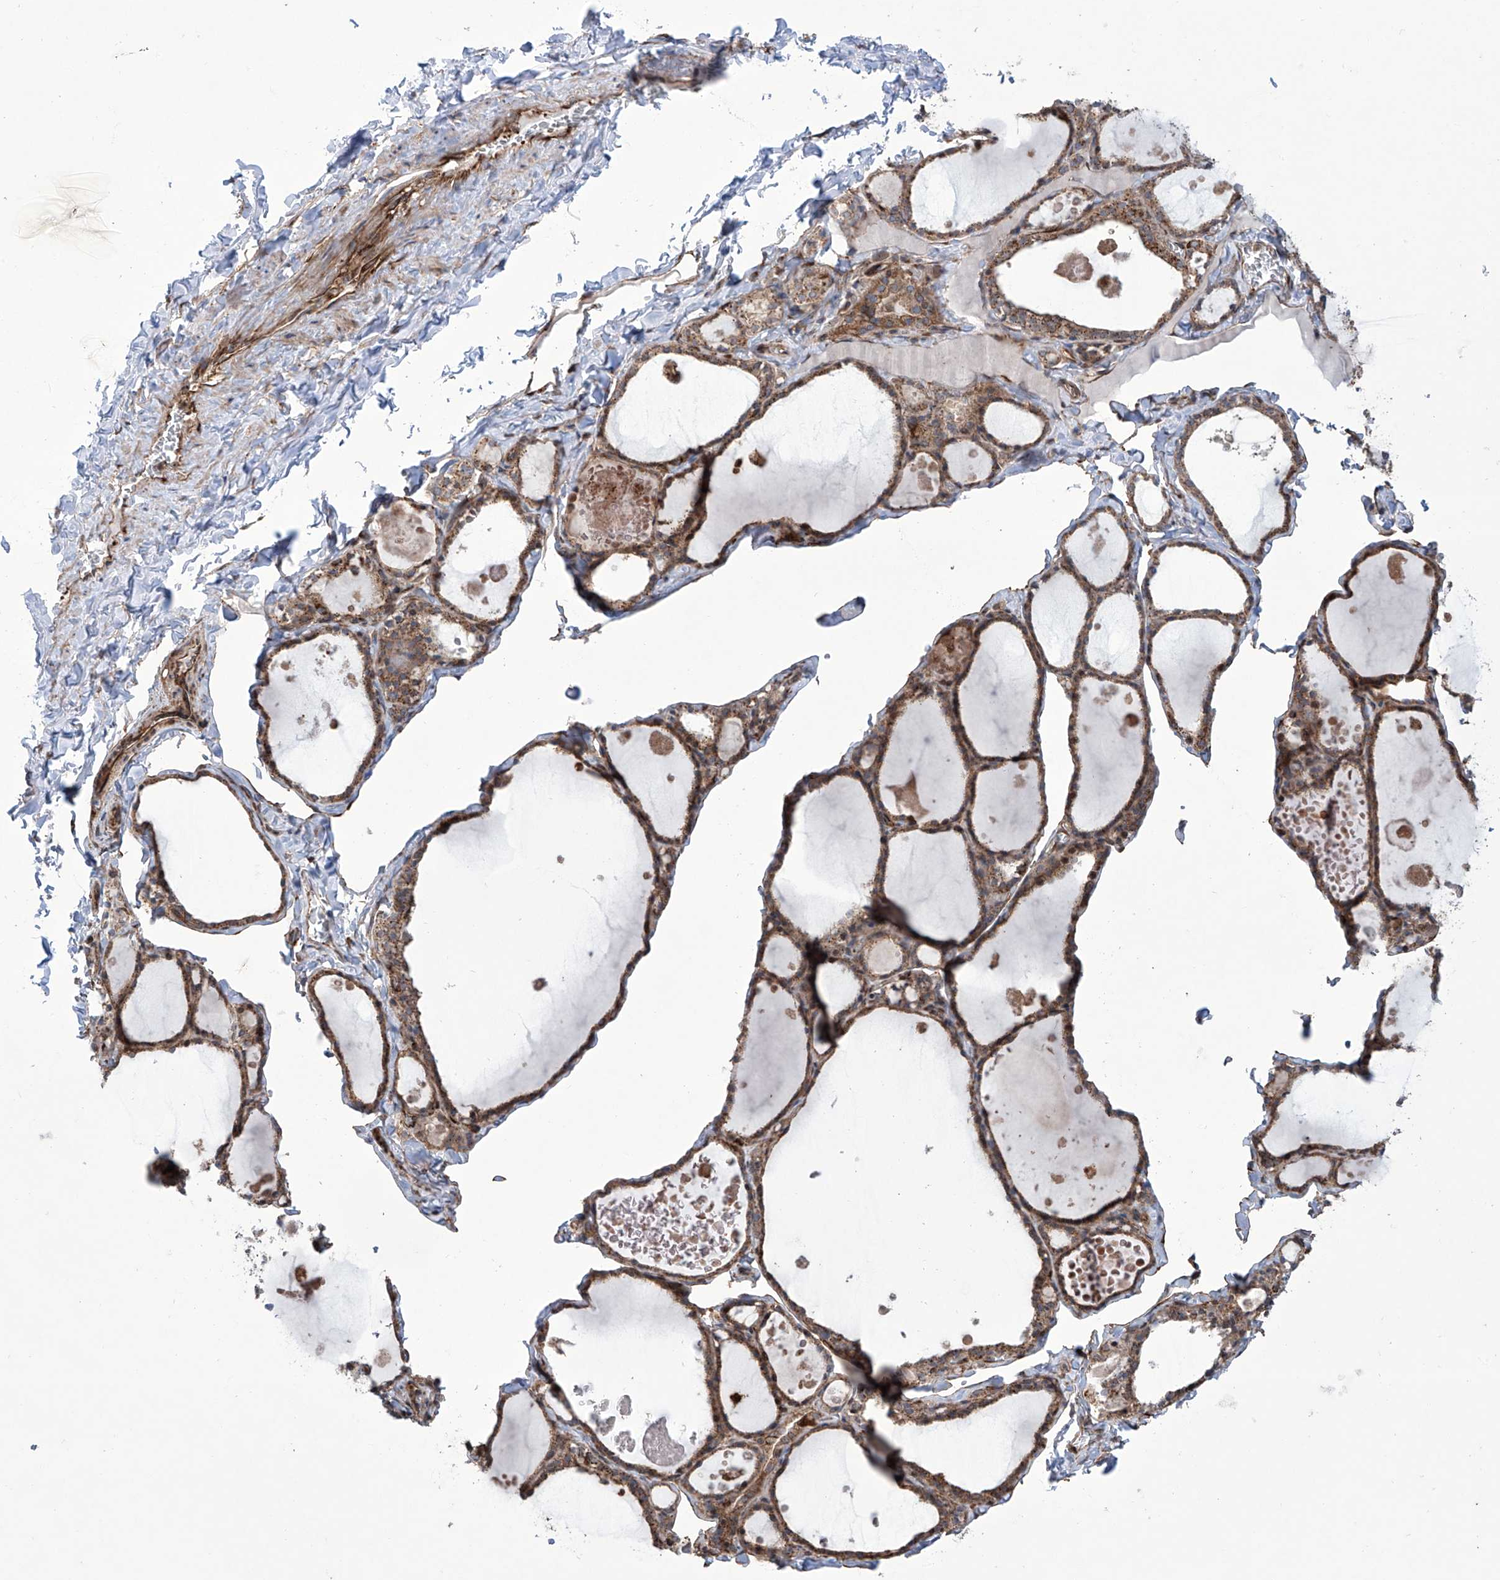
{"staining": {"intensity": "moderate", "quantity": ">75%", "location": "cytoplasmic/membranous"}, "tissue": "thyroid gland", "cell_type": "Glandular cells", "image_type": "normal", "snomed": [{"axis": "morphology", "description": "Normal tissue, NOS"}, {"axis": "topography", "description": "Thyroid gland"}], "caption": "Glandular cells display medium levels of moderate cytoplasmic/membranous positivity in approximately >75% of cells in unremarkable human thyroid gland.", "gene": "APAF1", "patient": {"sex": "male", "age": 56}}